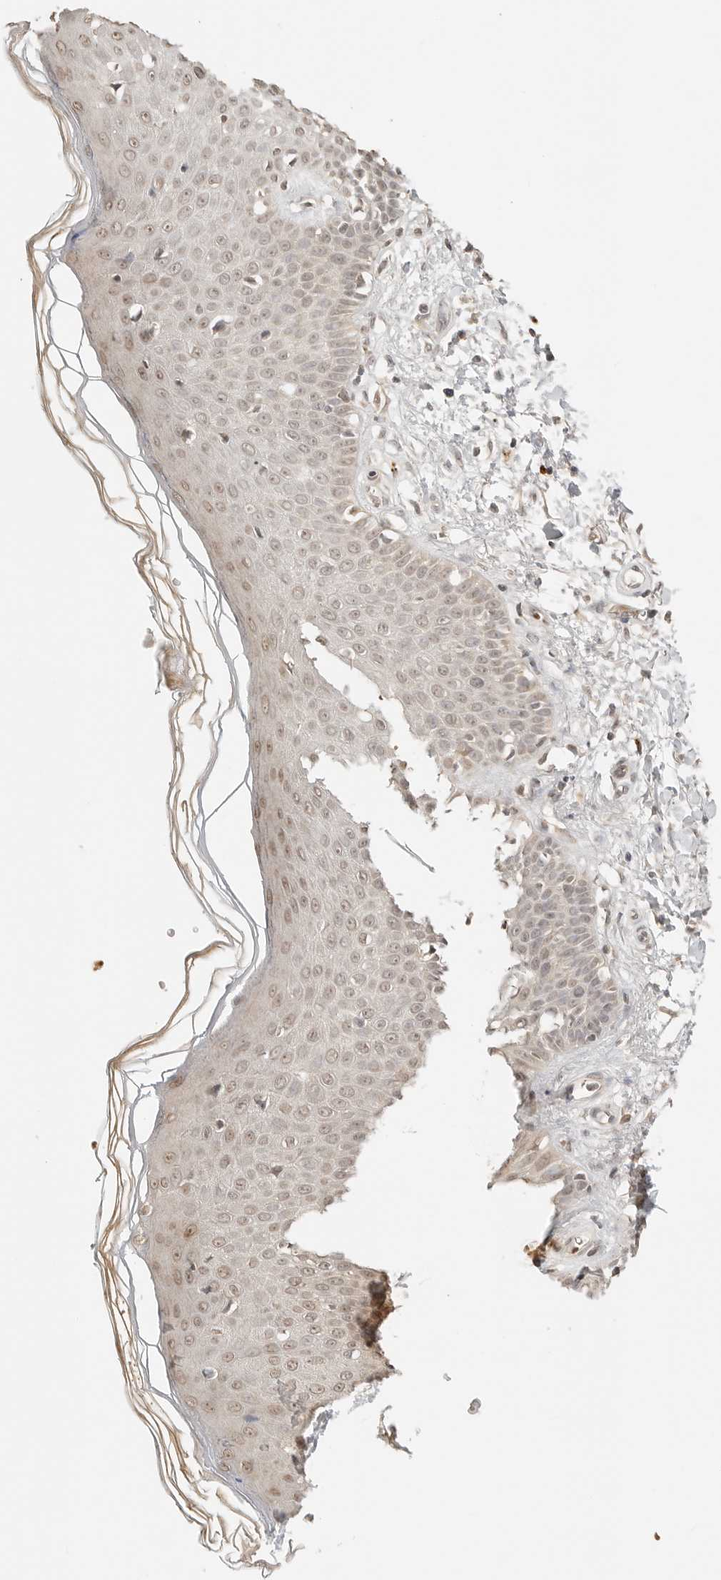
{"staining": {"intensity": "weak", "quantity": ">75%", "location": "cytoplasmic/membranous,nuclear"}, "tissue": "skin", "cell_type": "Fibroblasts", "image_type": "normal", "snomed": [{"axis": "morphology", "description": "Normal tissue, NOS"}, {"axis": "morphology", "description": "Inflammation, NOS"}, {"axis": "topography", "description": "Skin"}], "caption": "Immunohistochemical staining of unremarkable human skin shows >75% levels of weak cytoplasmic/membranous,nuclear protein expression in approximately >75% of fibroblasts.", "gene": "GPR34", "patient": {"sex": "female", "age": 44}}